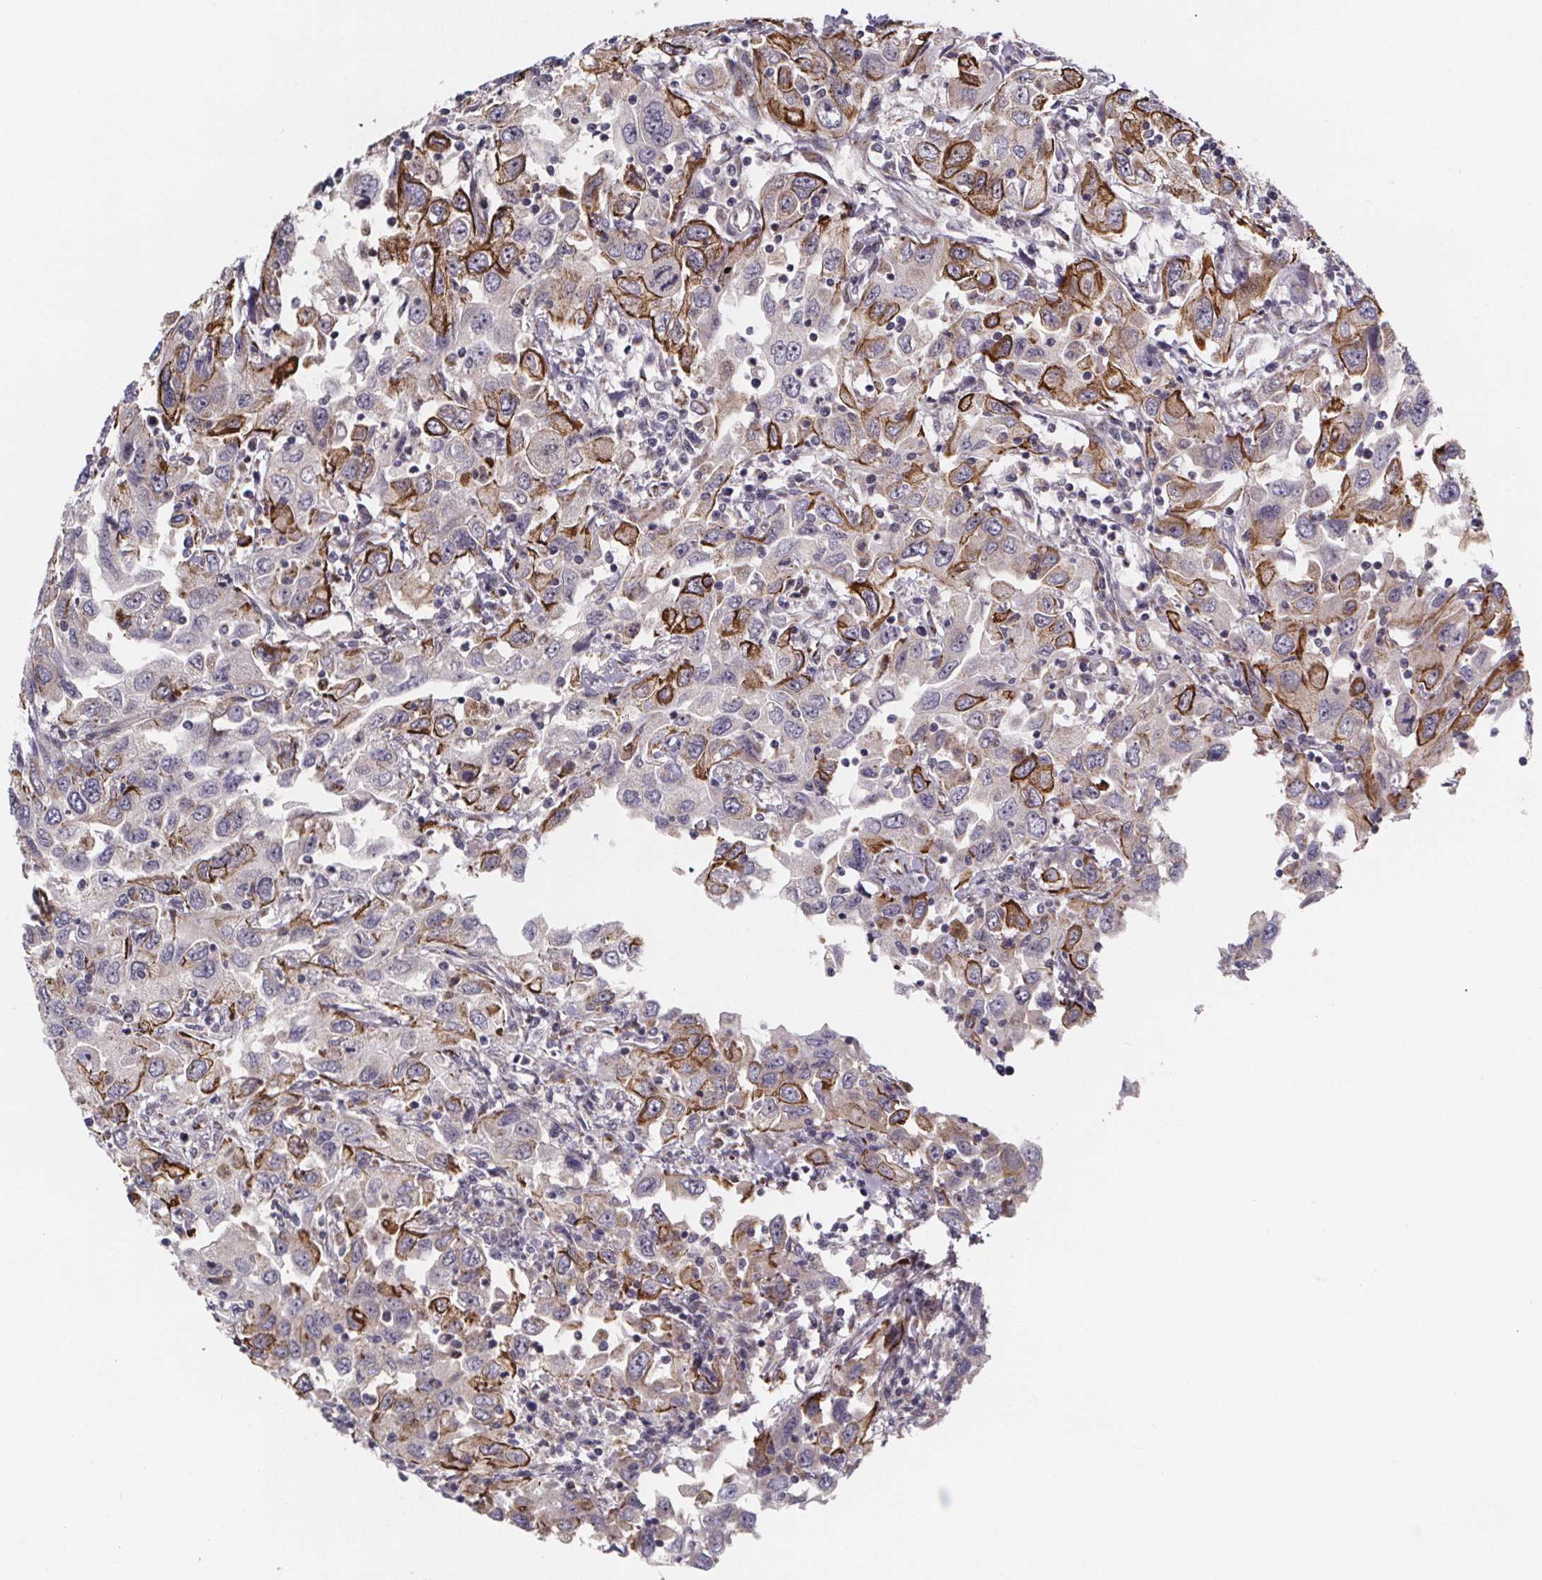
{"staining": {"intensity": "moderate", "quantity": "<25%", "location": "cytoplasmic/membranous"}, "tissue": "urothelial cancer", "cell_type": "Tumor cells", "image_type": "cancer", "snomed": [{"axis": "morphology", "description": "Urothelial carcinoma, High grade"}, {"axis": "topography", "description": "Urinary bladder"}], "caption": "This image exhibits immunohistochemistry (IHC) staining of urothelial cancer, with low moderate cytoplasmic/membranous expression in about <25% of tumor cells.", "gene": "NDST1", "patient": {"sex": "male", "age": 76}}